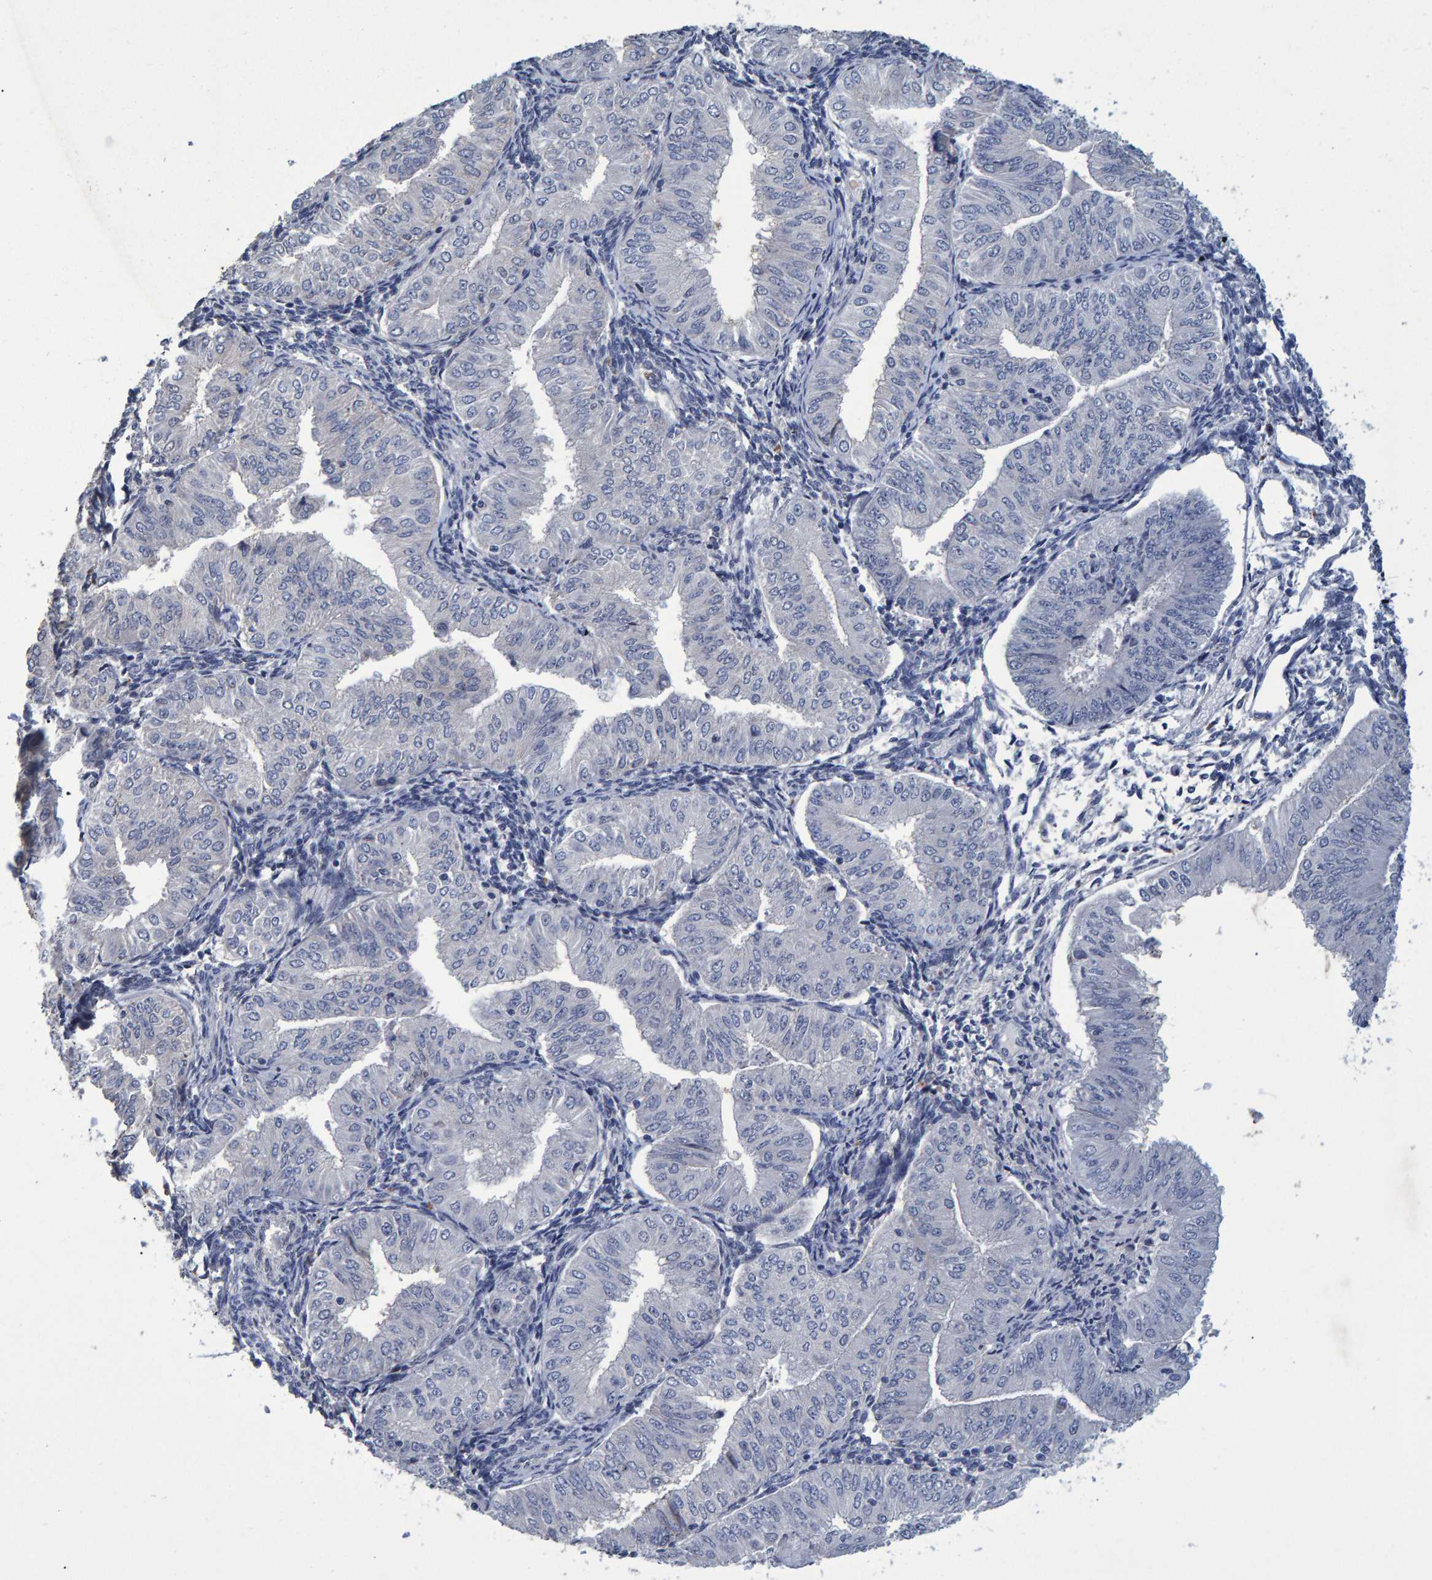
{"staining": {"intensity": "negative", "quantity": "none", "location": "none"}, "tissue": "endometrial cancer", "cell_type": "Tumor cells", "image_type": "cancer", "snomed": [{"axis": "morphology", "description": "Normal tissue, NOS"}, {"axis": "morphology", "description": "Adenocarcinoma, NOS"}, {"axis": "topography", "description": "Endometrium"}], "caption": "Adenocarcinoma (endometrial) stained for a protein using IHC displays no expression tumor cells.", "gene": "QKI", "patient": {"sex": "female", "age": 53}}